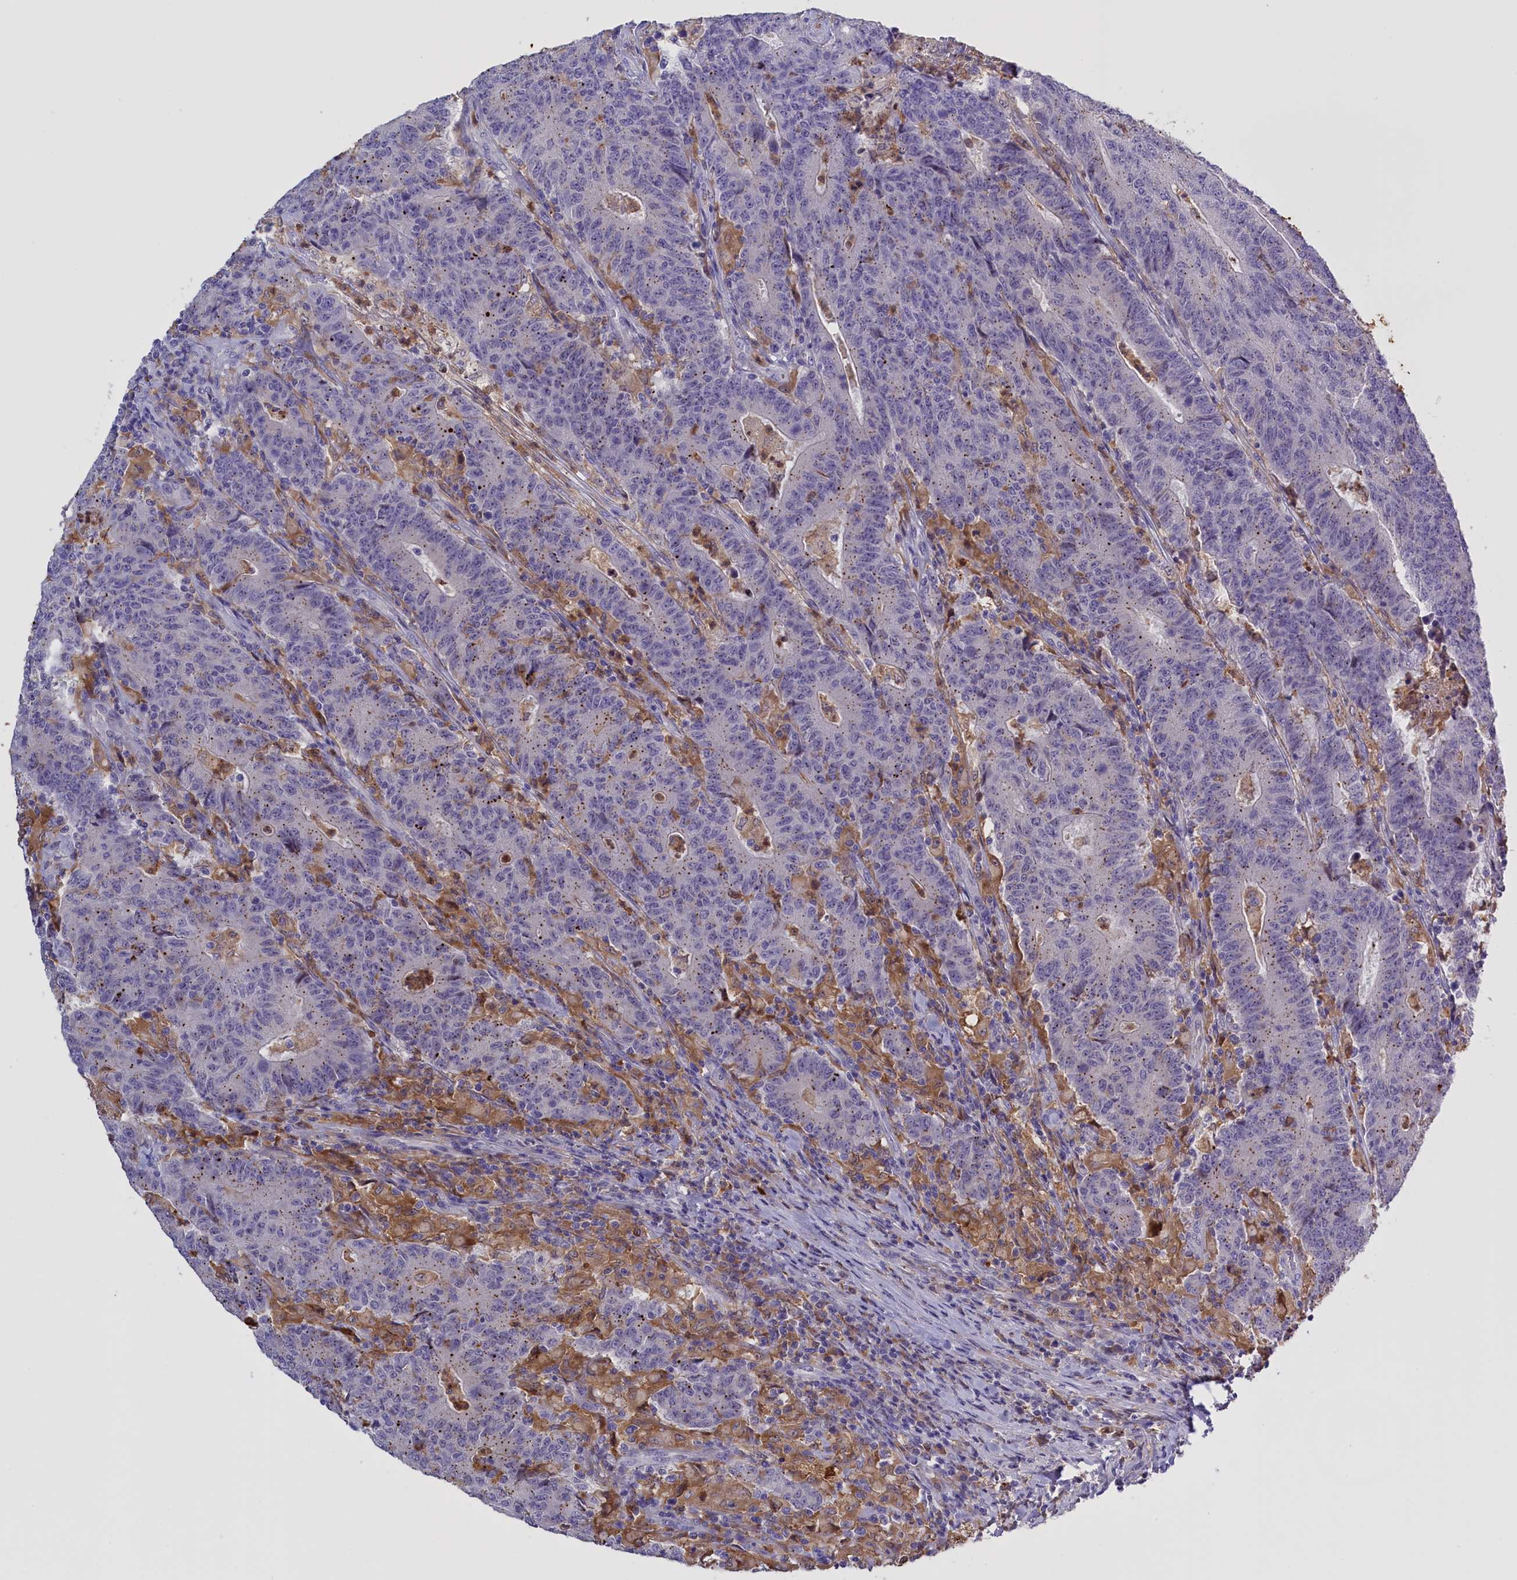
{"staining": {"intensity": "negative", "quantity": "none", "location": "none"}, "tissue": "colorectal cancer", "cell_type": "Tumor cells", "image_type": "cancer", "snomed": [{"axis": "morphology", "description": "Adenocarcinoma, NOS"}, {"axis": "topography", "description": "Colon"}], "caption": "High magnification brightfield microscopy of colorectal cancer stained with DAB (3,3'-diaminobenzidine) (brown) and counterstained with hematoxylin (blue): tumor cells show no significant staining.", "gene": "FAM149B1", "patient": {"sex": "female", "age": 75}}